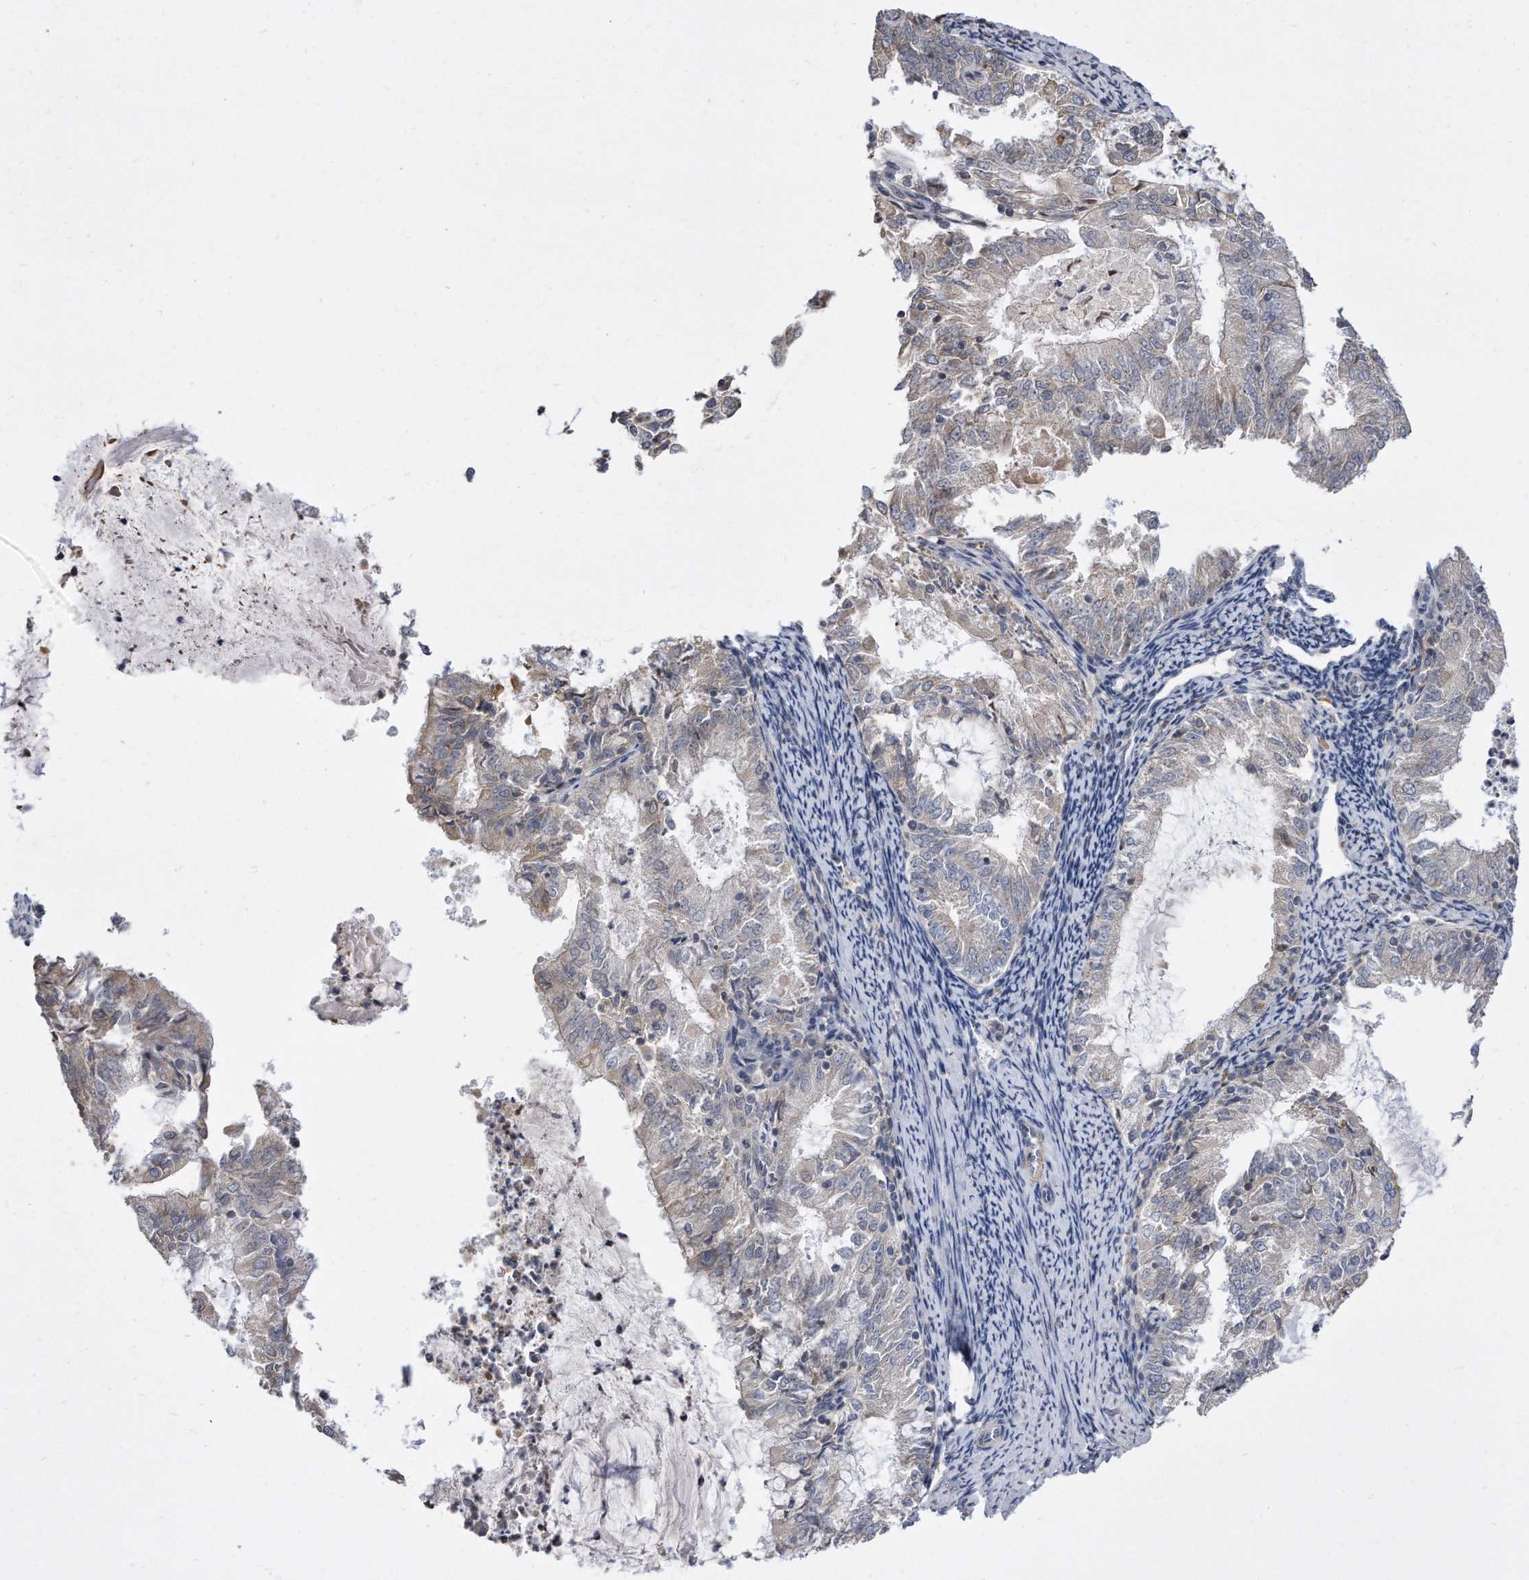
{"staining": {"intensity": "negative", "quantity": "none", "location": "none"}, "tissue": "endometrial cancer", "cell_type": "Tumor cells", "image_type": "cancer", "snomed": [{"axis": "morphology", "description": "Adenocarcinoma, NOS"}, {"axis": "topography", "description": "Endometrium"}], "caption": "Tumor cells are negative for brown protein staining in endometrial adenocarcinoma.", "gene": "TCP1", "patient": {"sex": "female", "age": 57}}